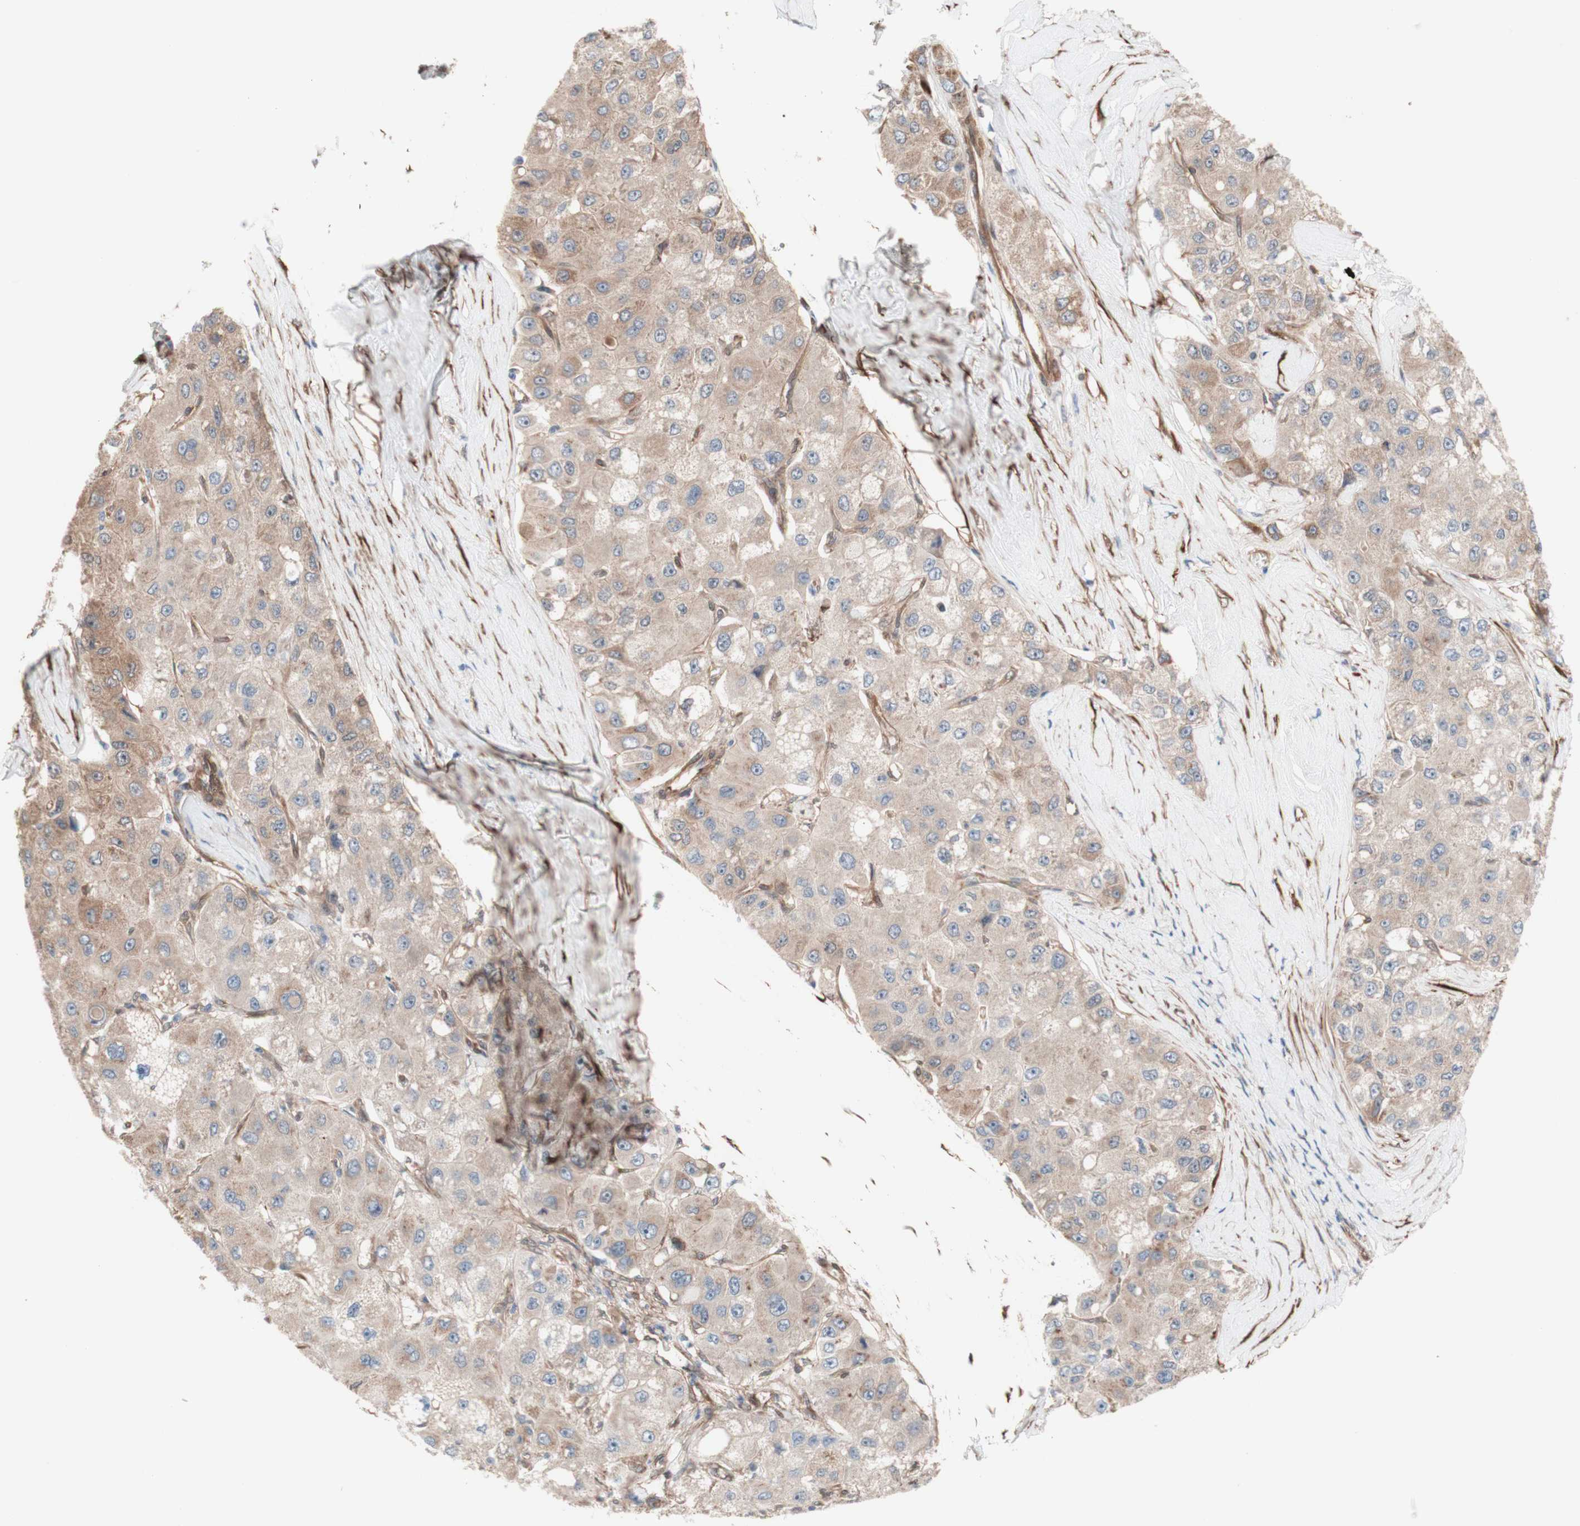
{"staining": {"intensity": "weak", "quantity": ">75%", "location": "cytoplasmic/membranous"}, "tissue": "liver cancer", "cell_type": "Tumor cells", "image_type": "cancer", "snomed": [{"axis": "morphology", "description": "Carcinoma, Hepatocellular, NOS"}, {"axis": "topography", "description": "Liver"}], "caption": "Human liver hepatocellular carcinoma stained with a protein marker shows weak staining in tumor cells.", "gene": "CNN3", "patient": {"sex": "male", "age": 80}}